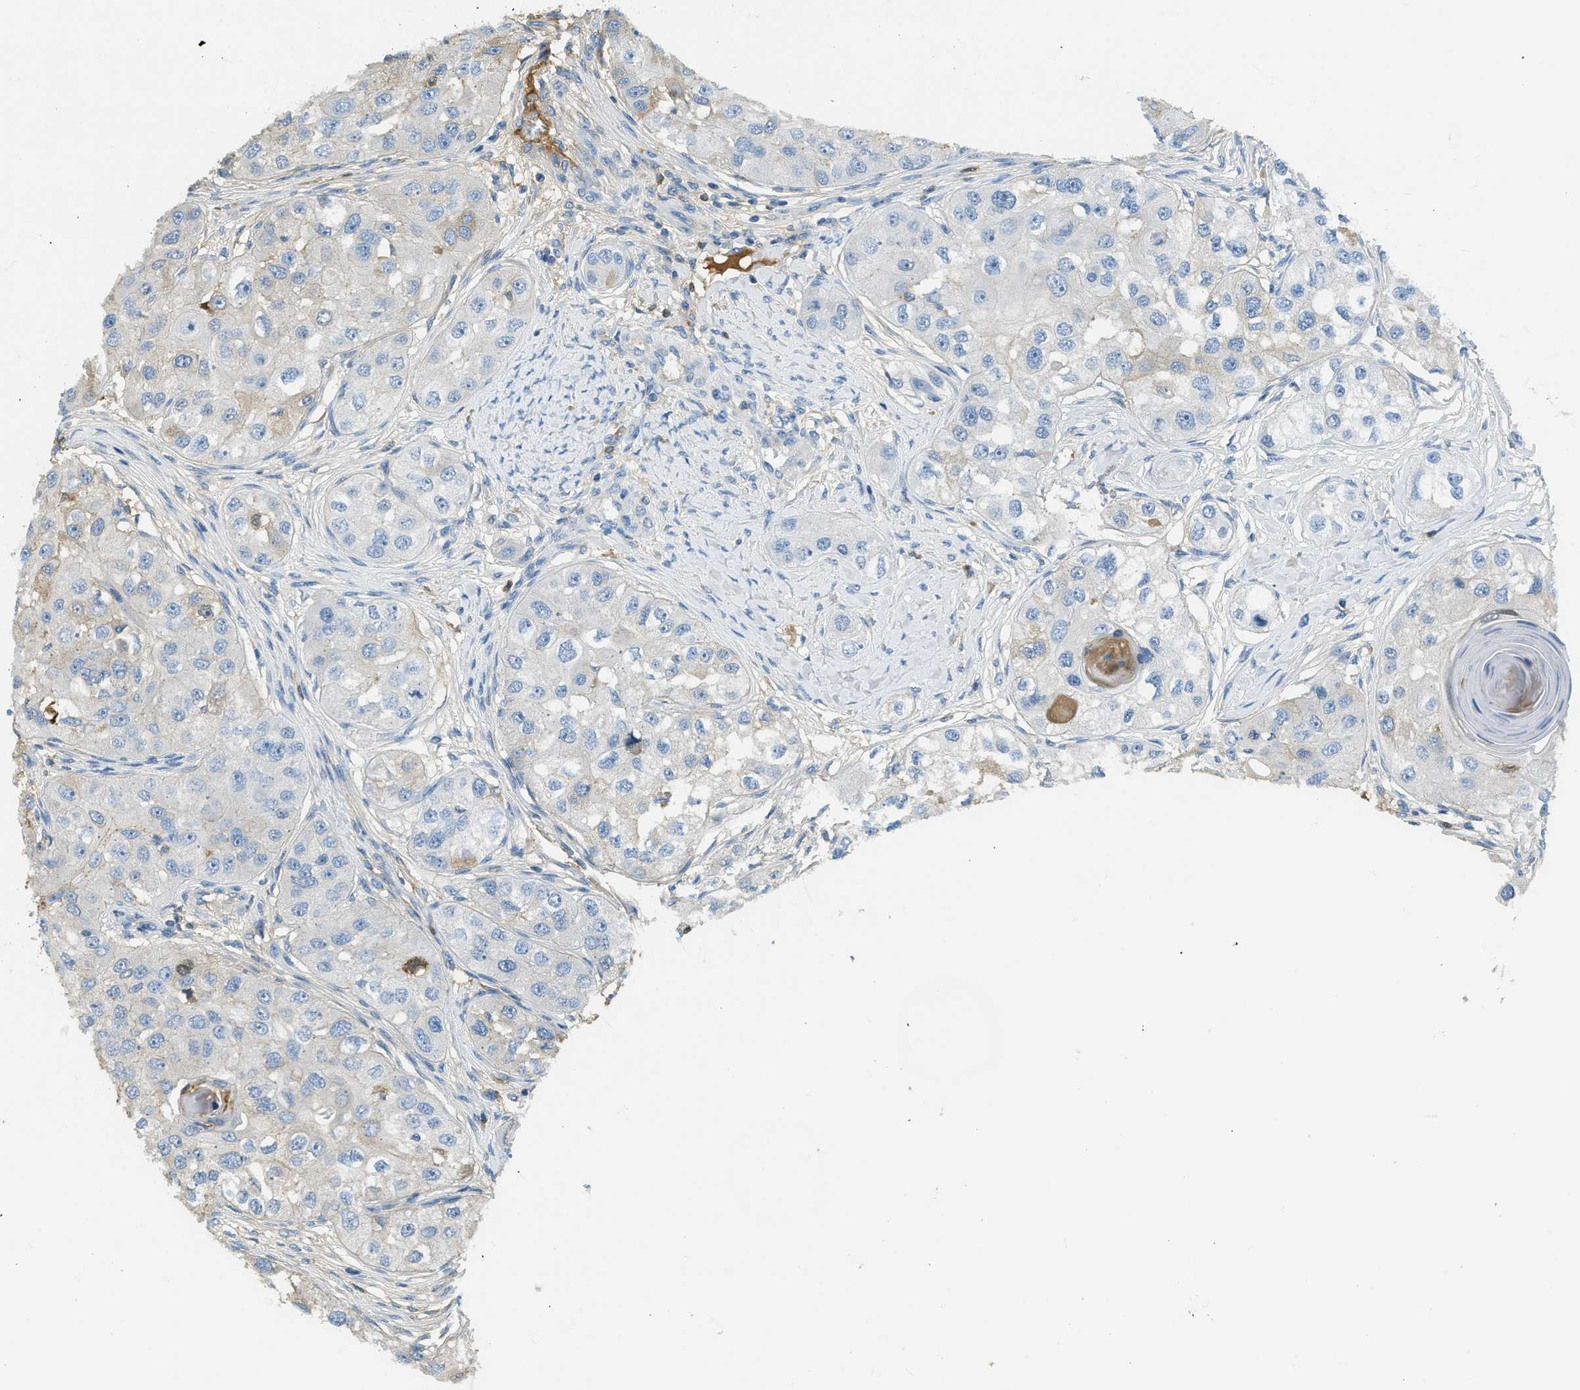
{"staining": {"intensity": "negative", "quantity": "none", "location": "none"}, "tissue": "head and neck cancer", "cell_type": "Tumor cells", "image_type": "cancer", "snomed": [{"axis": "morphology", "description": "Normal tissue, NOS"}, {"axis": "morphology", "description": "Squamous cell carcinoma, NOS"}, {"axis": "topography", "description": "Skeletal muscle"}, {"axis": "topography", "description": "Head-Neck"}], "caption": "IHC photomicrograph of head and neck cancer stained for a protein (brown), which displays no expression in tumor cells.", "gene": "PRTN3", "patient": {"sex": "male", "age": 51}}